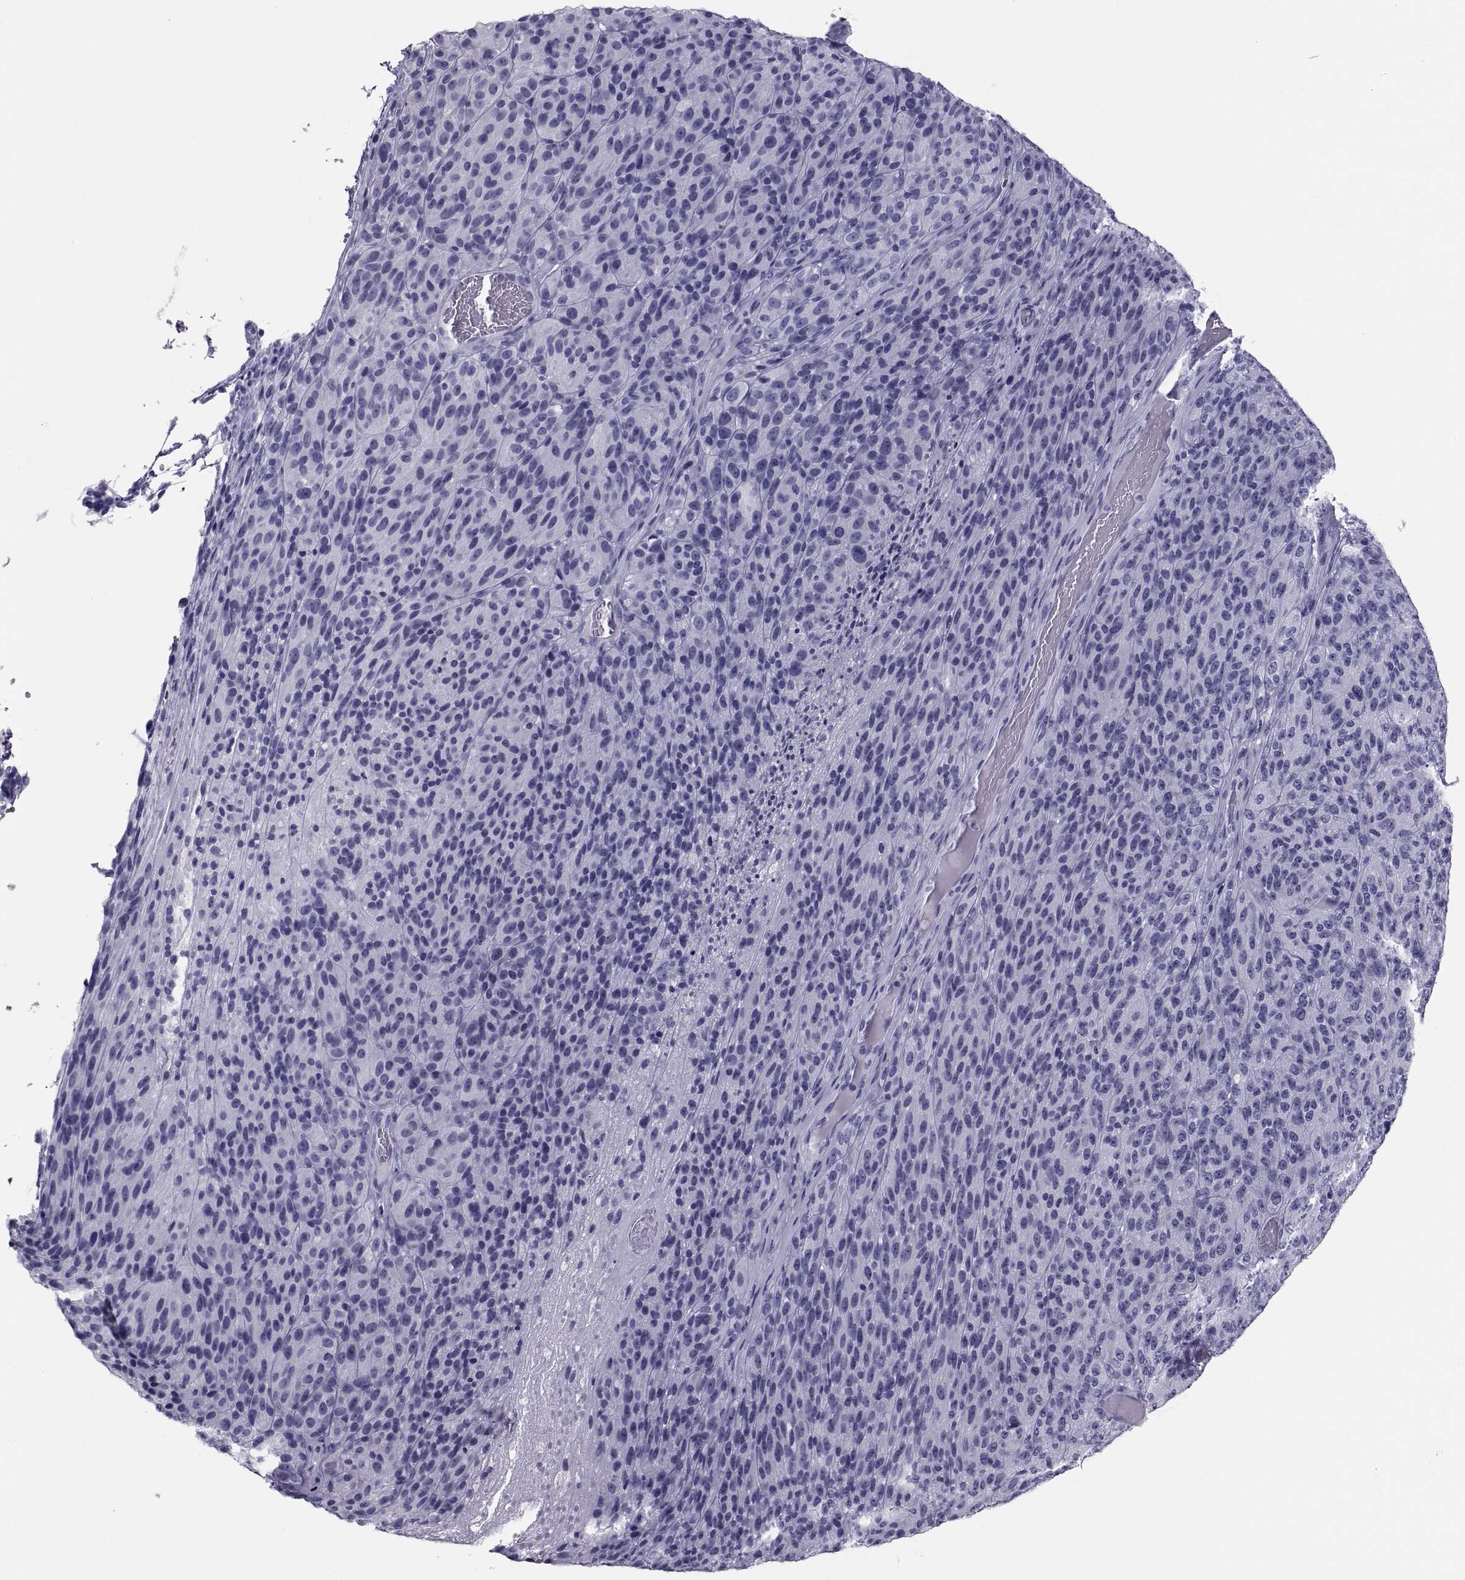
{"staining": {"intensity": "negative", "quantity": "none", "location": "none"}, "tissue": "melanoma", "cell_type": "Tumor cells", "image_type": "cancer", "snomed": [{"axis": "morphology", "description": "Malignant melanoma, Metastatic site"}, {"axis": "topography", "description": "Brain"}], "caption": "Immunohistochemistry (IHC) of malignant melanoma (metastatic site) displays no staining in tumor cells.", "gene": "CRISP1", "patient": {"sex": "female", "age": 56}}